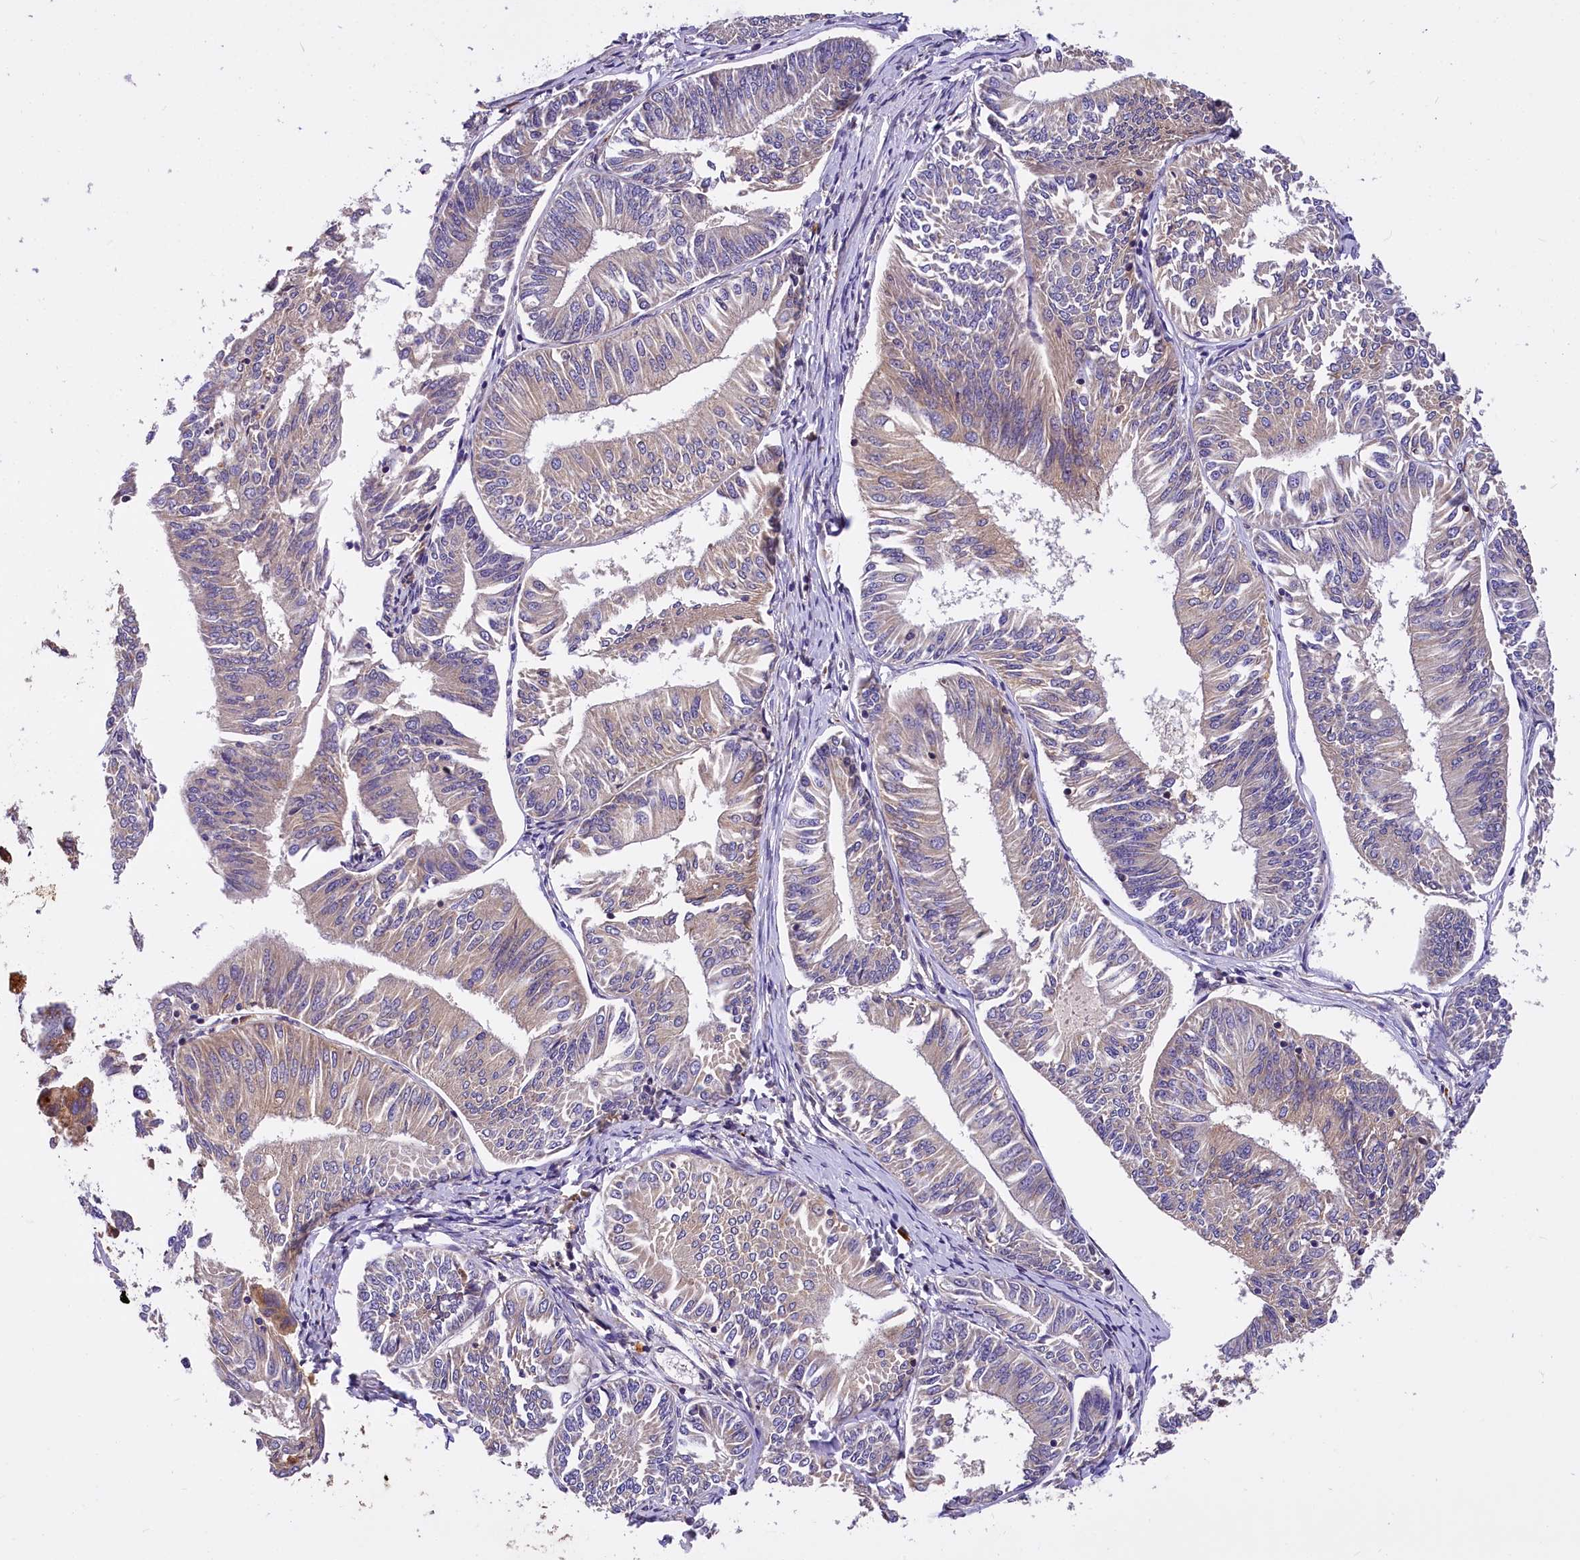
{"staining": {"intensity": "weak", "quantity": "25%-75%", "location": "cytoplasmic/membranous"}, "tissue": "endometrial cancer", "cell_type": "Tumor cells", "image_type": "cancer", "snomed": [{"axis": "morphology", "description": "Adenocarcinoma, NOS"}, {"axis": "topography", "description": "Endometrium"}], "caption": "DAB (3,3'-diaminobenzidine) immunohistochemical staining of human endometrial cancer (adenocarcinoma) reveals weak cytoplasmic/membranous protein expression in approximately 25%-75% of tumor cells. (IHC, brightfield microscopy, high magnification).", "gene": "SUPV3L1", "patient": {"sex": "female", "age": 58}}